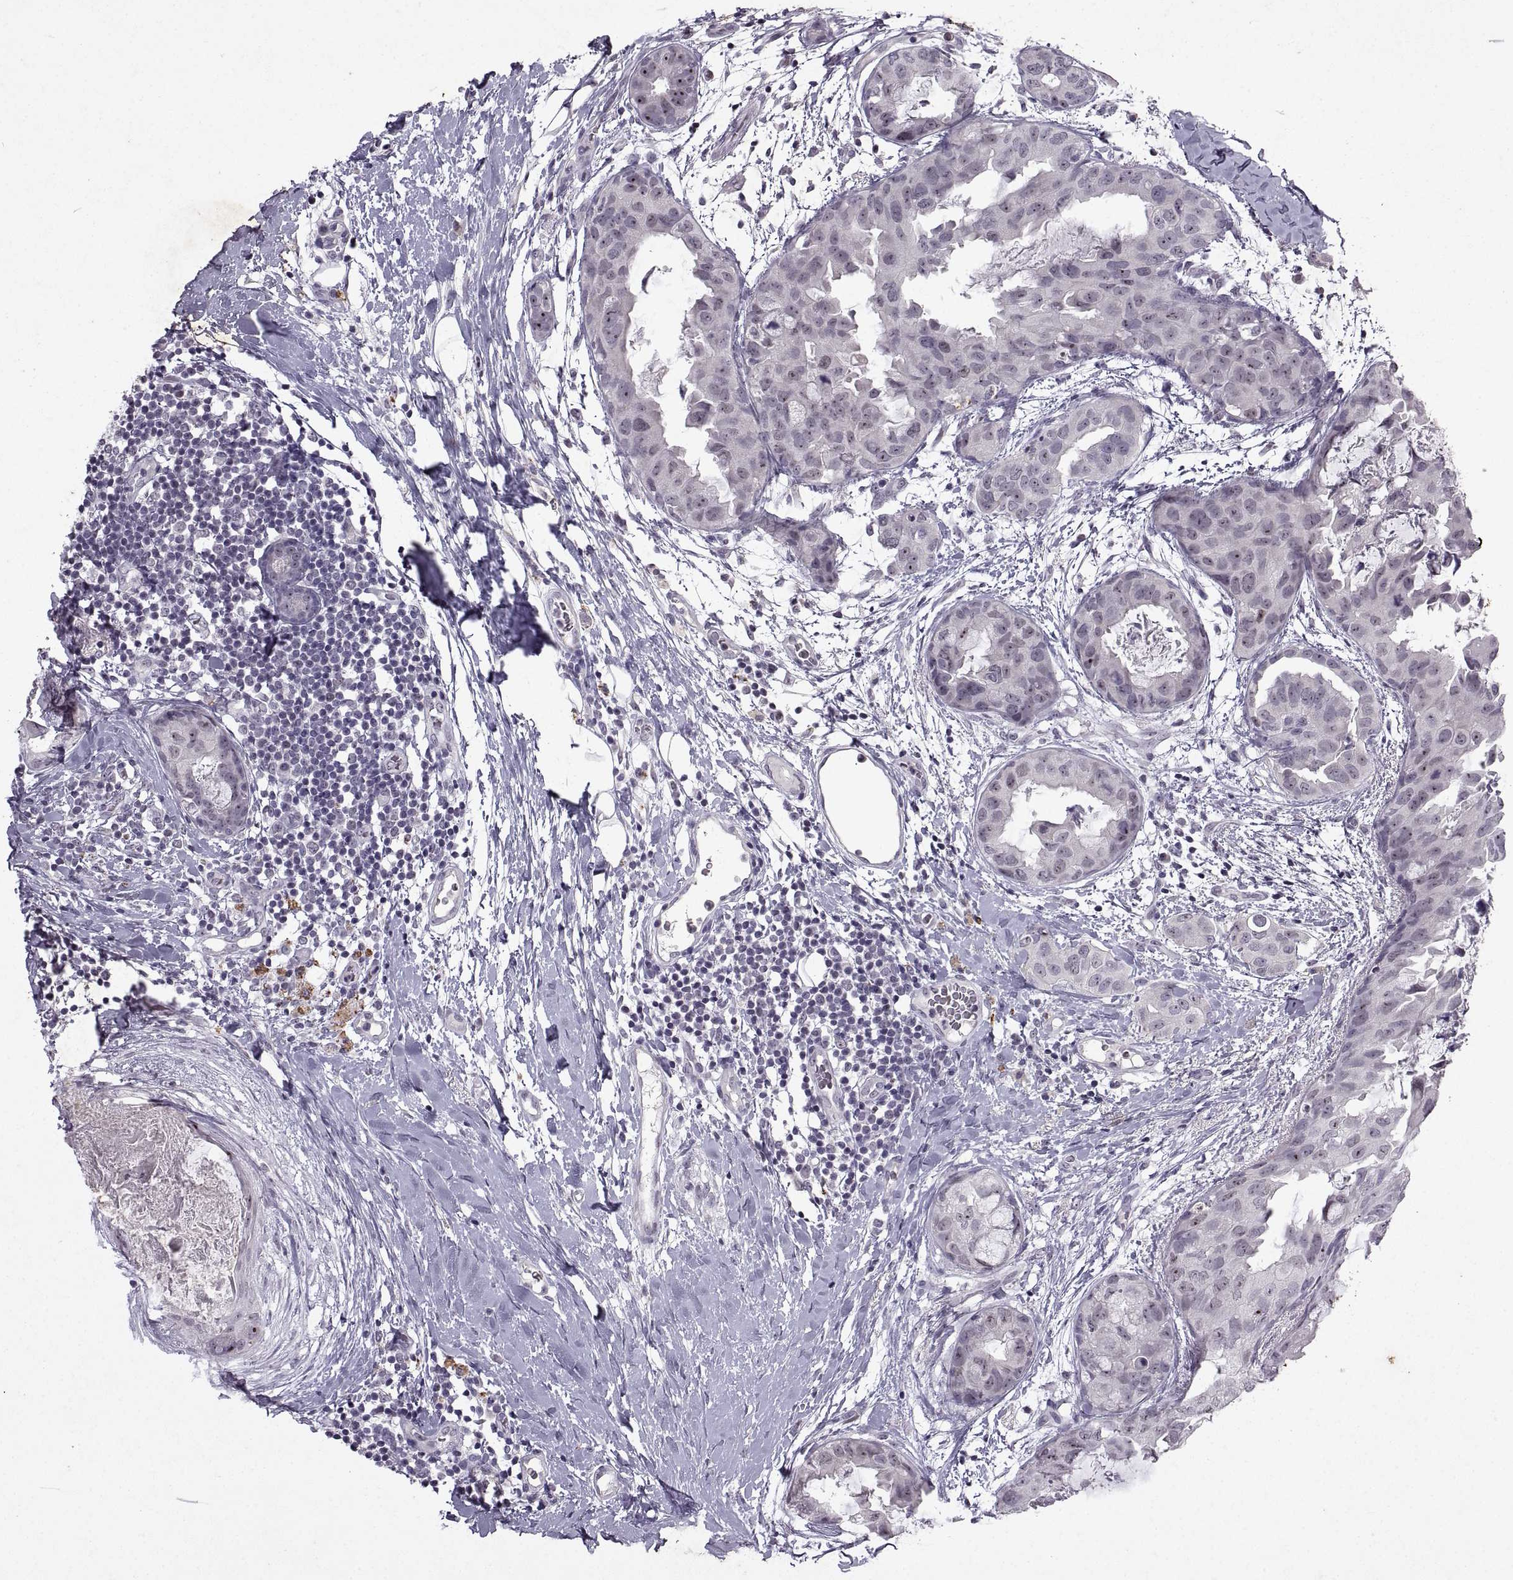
{"staining": {"intensity": "strong", "quantity": "<25%", "location": "nuclear"}, "tissue": "breast cancer", "cell_type": "Tumor cells", "image_type": "cancer", "snomed": [{"axis": "morphology", "description": "Normal tissue, NOS"}, {"axis": "morphology", "description": "Duct carcinoma"}, {"axis": "topography", "description": "Breast"}], "caption": "Immunohistochemistry of human invasive ductal carcinoma (breast) exhibits medium levels of strong nuclear positivity in about <25% of tumor cells.", "gene": "SINHCAF", "patient": {"sex": "female", "age": 40}}